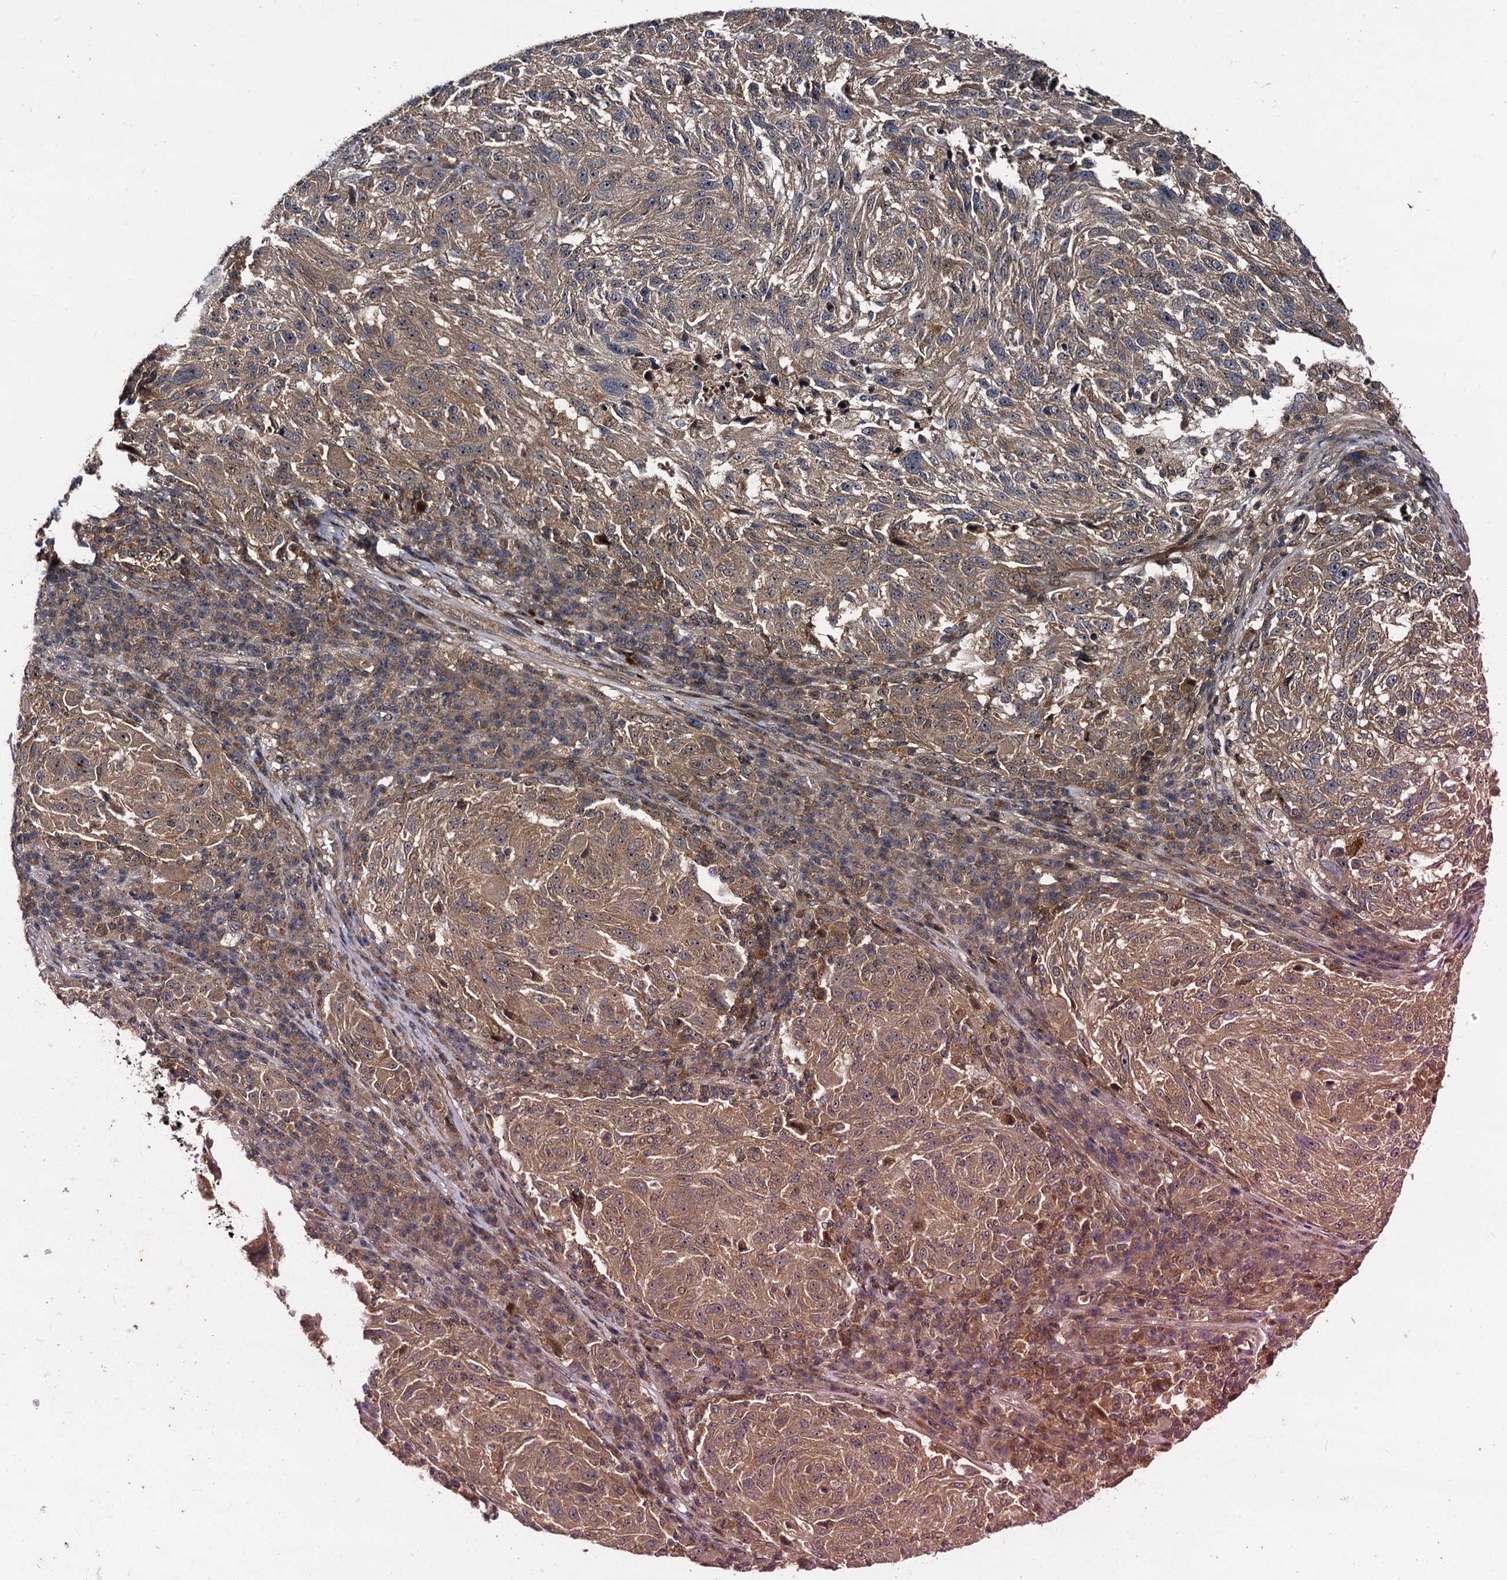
{"staining": {"intensity": "moderate", "quantity": ">75%", "location": "cytoplasmic/membranous,nuclear"}, "tissue": "melanoma", "cell_type": "Tumor cells", "image_type": "cancer", "snomed": [{"axis": "morphology", "description": "Malignant melanoma, NOS"}, {"axis": "topography", "description": "Skin"}], "caption": "A photomicrograph of melanoma stained for a protein reveals moderate cytoplasmic/membranous and nuclear brown staining in tumor cells.", "gene": "KXD1", "patient": {"sex": "male", "age": 53}}